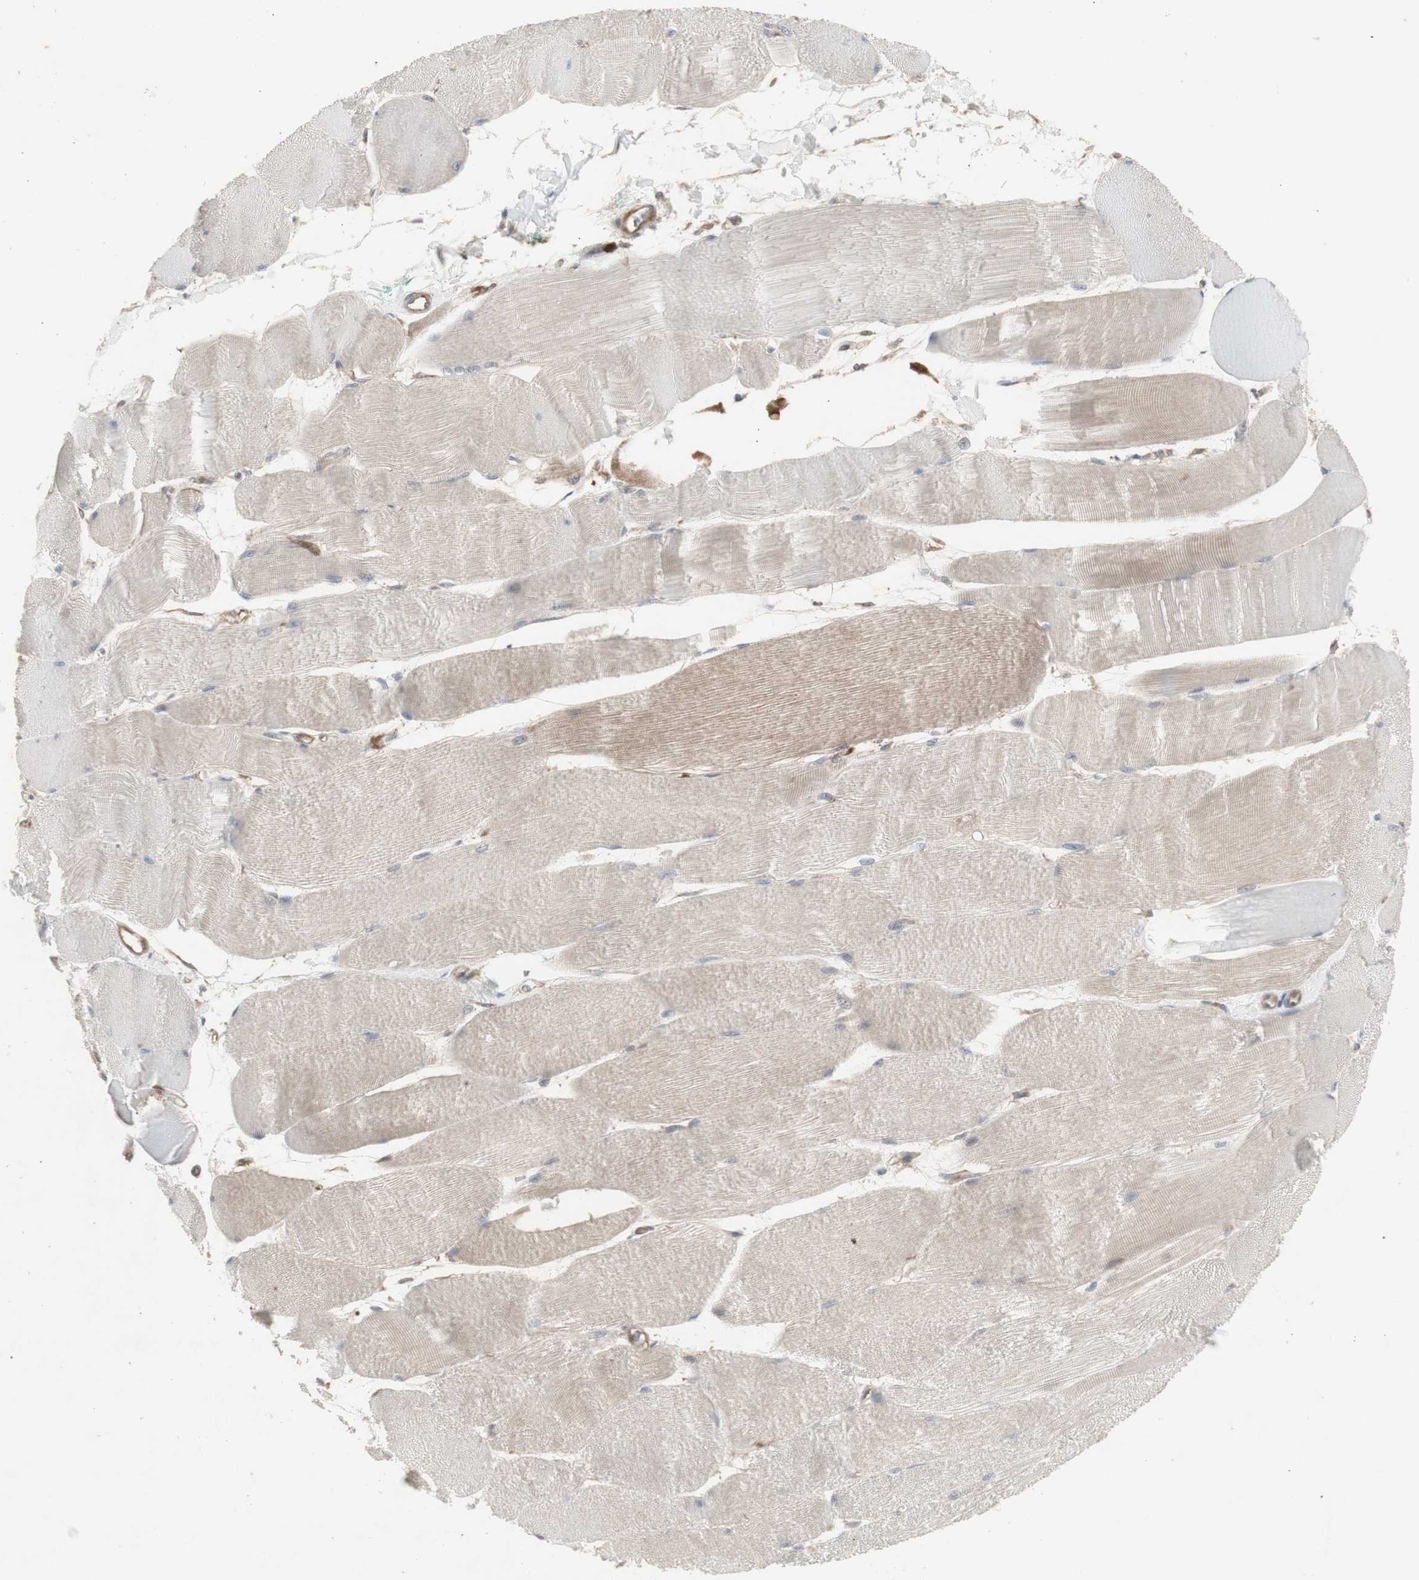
{"staining": {"intensity": "weak", "quantity": ">75%", "location": "cytoplasmic/membranous"}, "tissue": "skeletal muscle", "cell_type": "Myocytes", "image_type": "normal", "snomed": [{"axis": "morphology", "description": "Normal tissue, NOS"}, {"axis": "morphology", "description": "Squamous cell carcinoma, NOS"}, {"axis": "topography", "description": "Skeletal muscle"}], "caption": "Immunohistochemistry histopathology image of normal skeletal muscle: skeletal muscle stained using immunohistochemistry (IHC) displays low levels of weak protein expression localized specifically in the cytoplasmic/membranous of myocytes, appearing as a cytoplasmic/membranous brown color.", "gene": "CHURC1", "patient": {"sex": "male", "age": 51}}